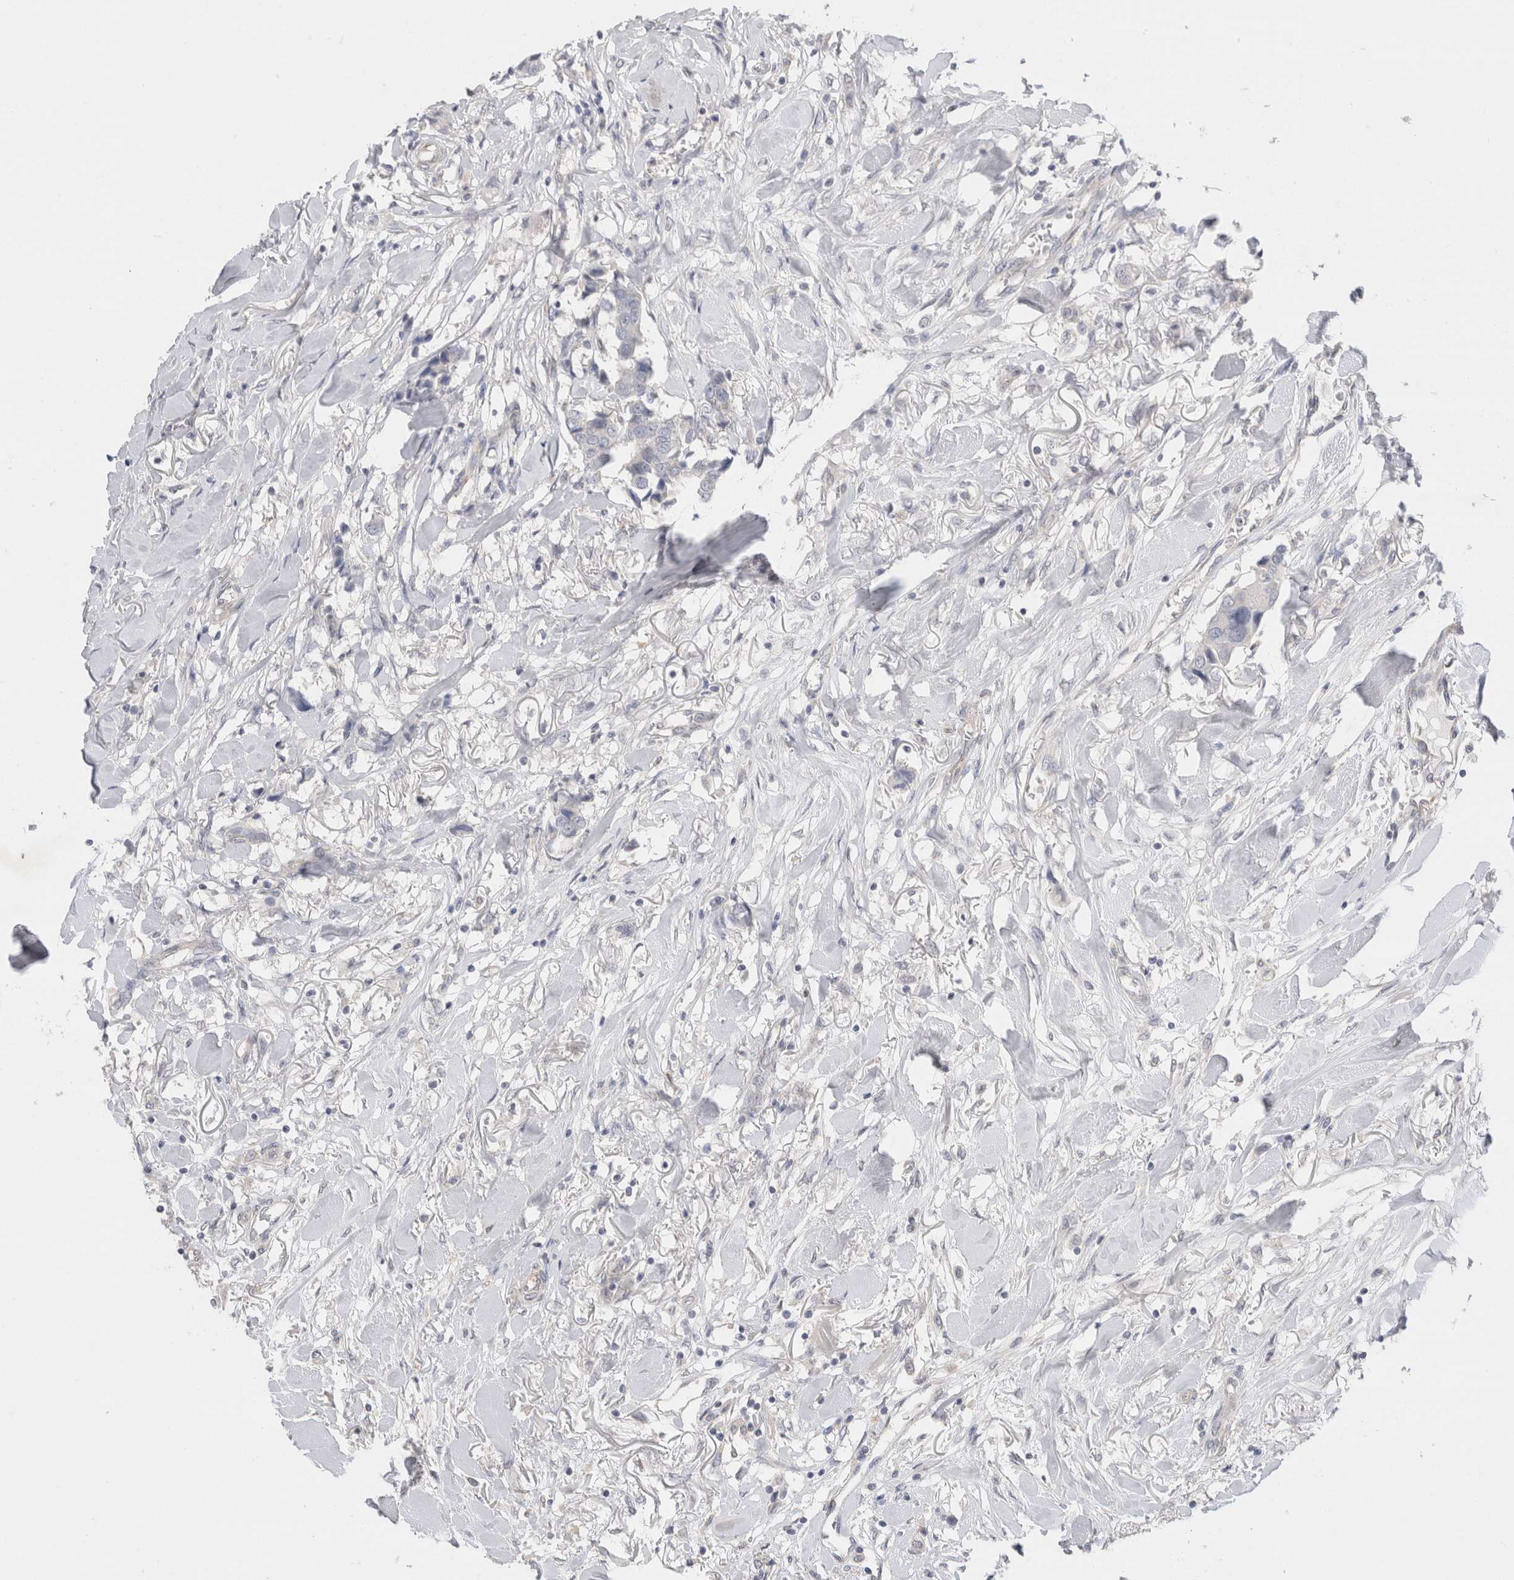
{"staining": {"intensity": "negative", "quantity": "none", "location": "none"}, "tissue": "breast cancer", "cell_type": "Tumor cells", "image_type": "cancer", "snomed": [{"axis": "morphology", "description": "Duct carcinoma"}, {"axis": "topography", "description": "Breast"}], "caption": "DAB (3,3'-diaminobenzidine) immunohistochemical staining of breast infiltrating ductal carcinoma exhibits no significant positivity in tumor cells.", "gene": "BICD2", "patient": {"sex": "female", "age": 80}}